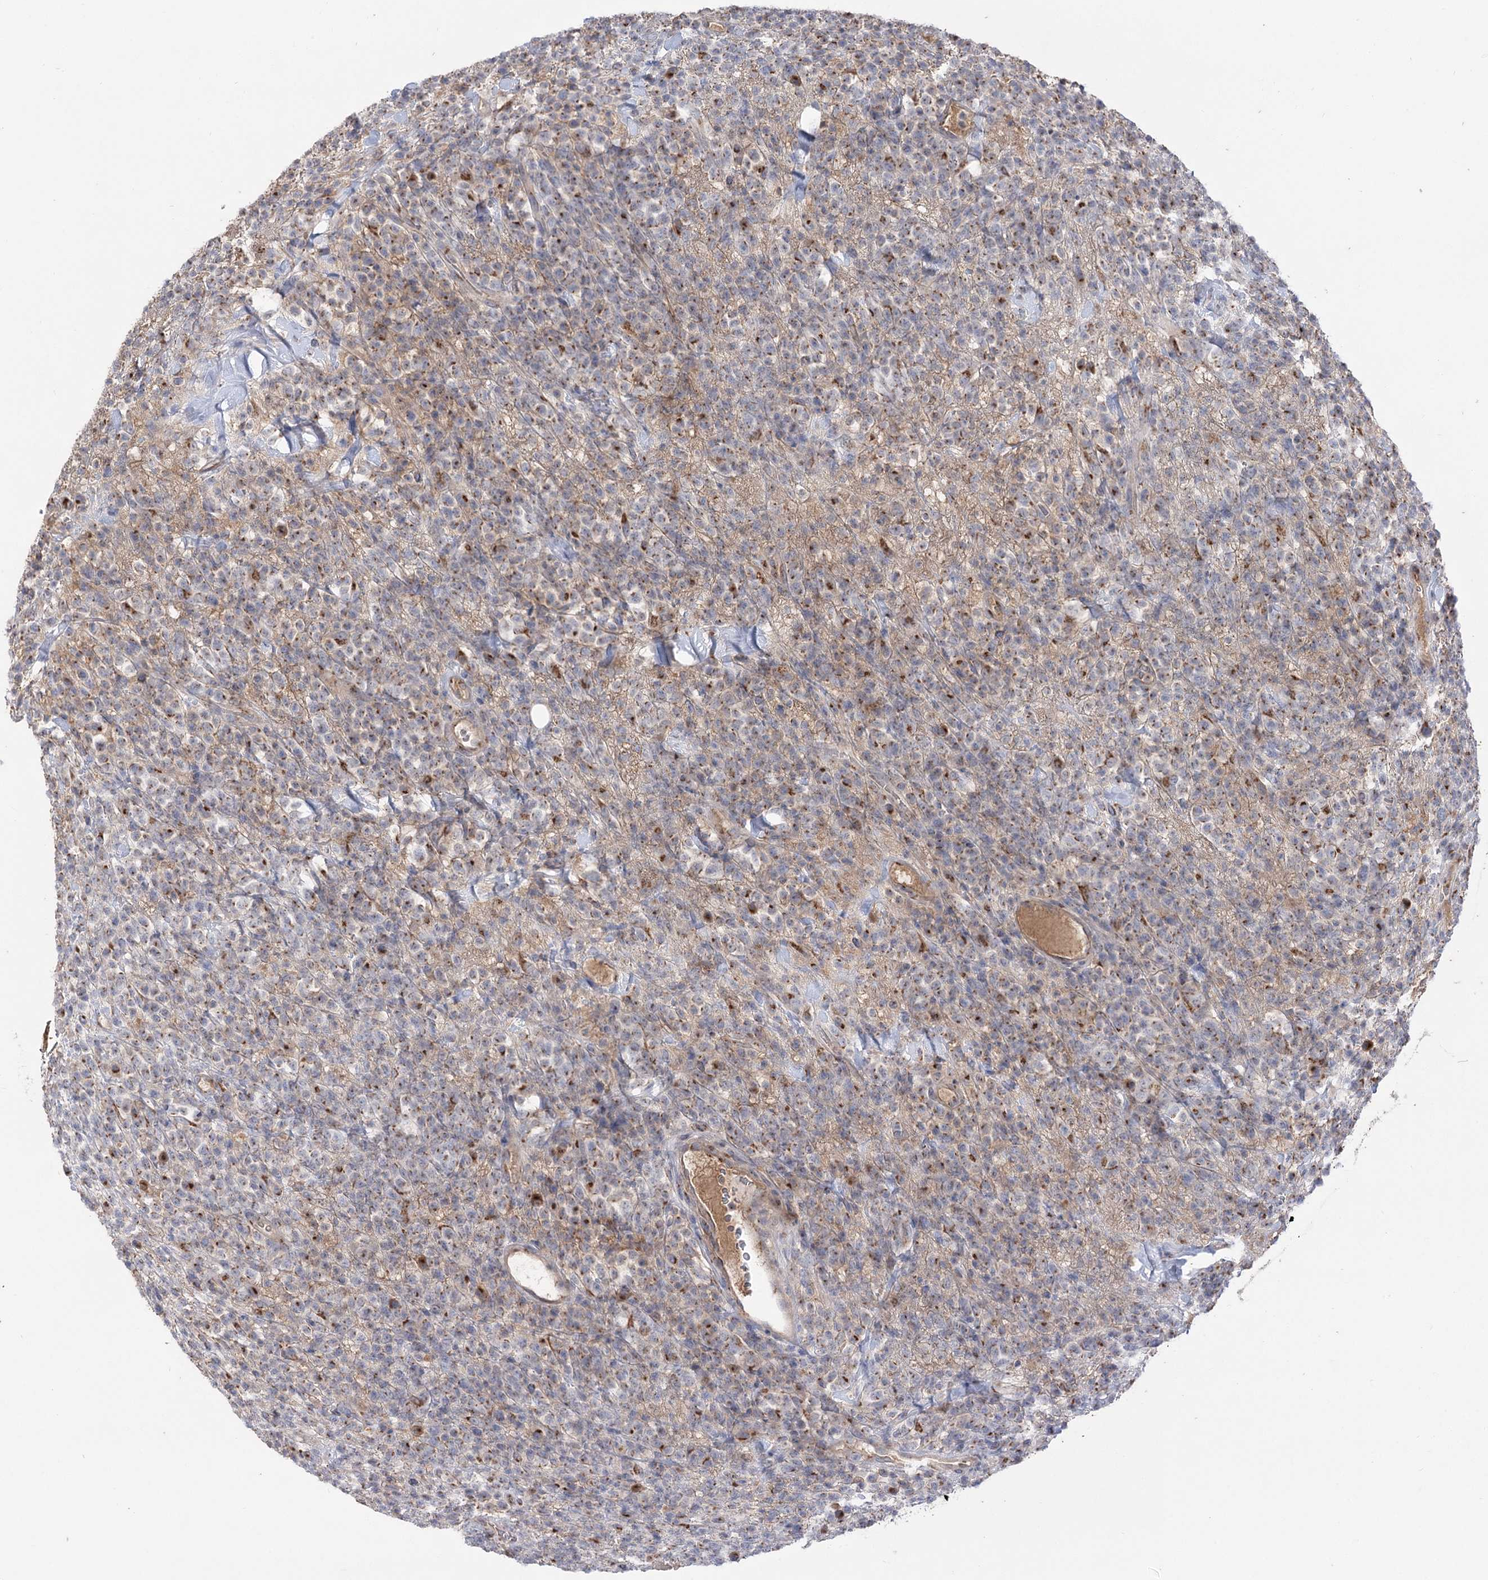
{"staining": {"intensity": "moderate", "quantity": "<25%", "location": "cytoplasmic/membranous"}, "tissue": "lymphoma", "cell_type": "Tumor cells", "image_type": "cancer", "snomed": [{"axis": "morphology", "description": "Malignant lymphoma, non-Hodgkin's type, High grade"}, {"axis": "topography", "description": "Colon"}], "caption": "Immunohistochemical staining of lymphoma shows low levels of moderate cytoplasmic/membranous positivity in approximately <25% of tumor cells.", "gene": "GBF1", "patient": {"sex": "female", "age": 53}}